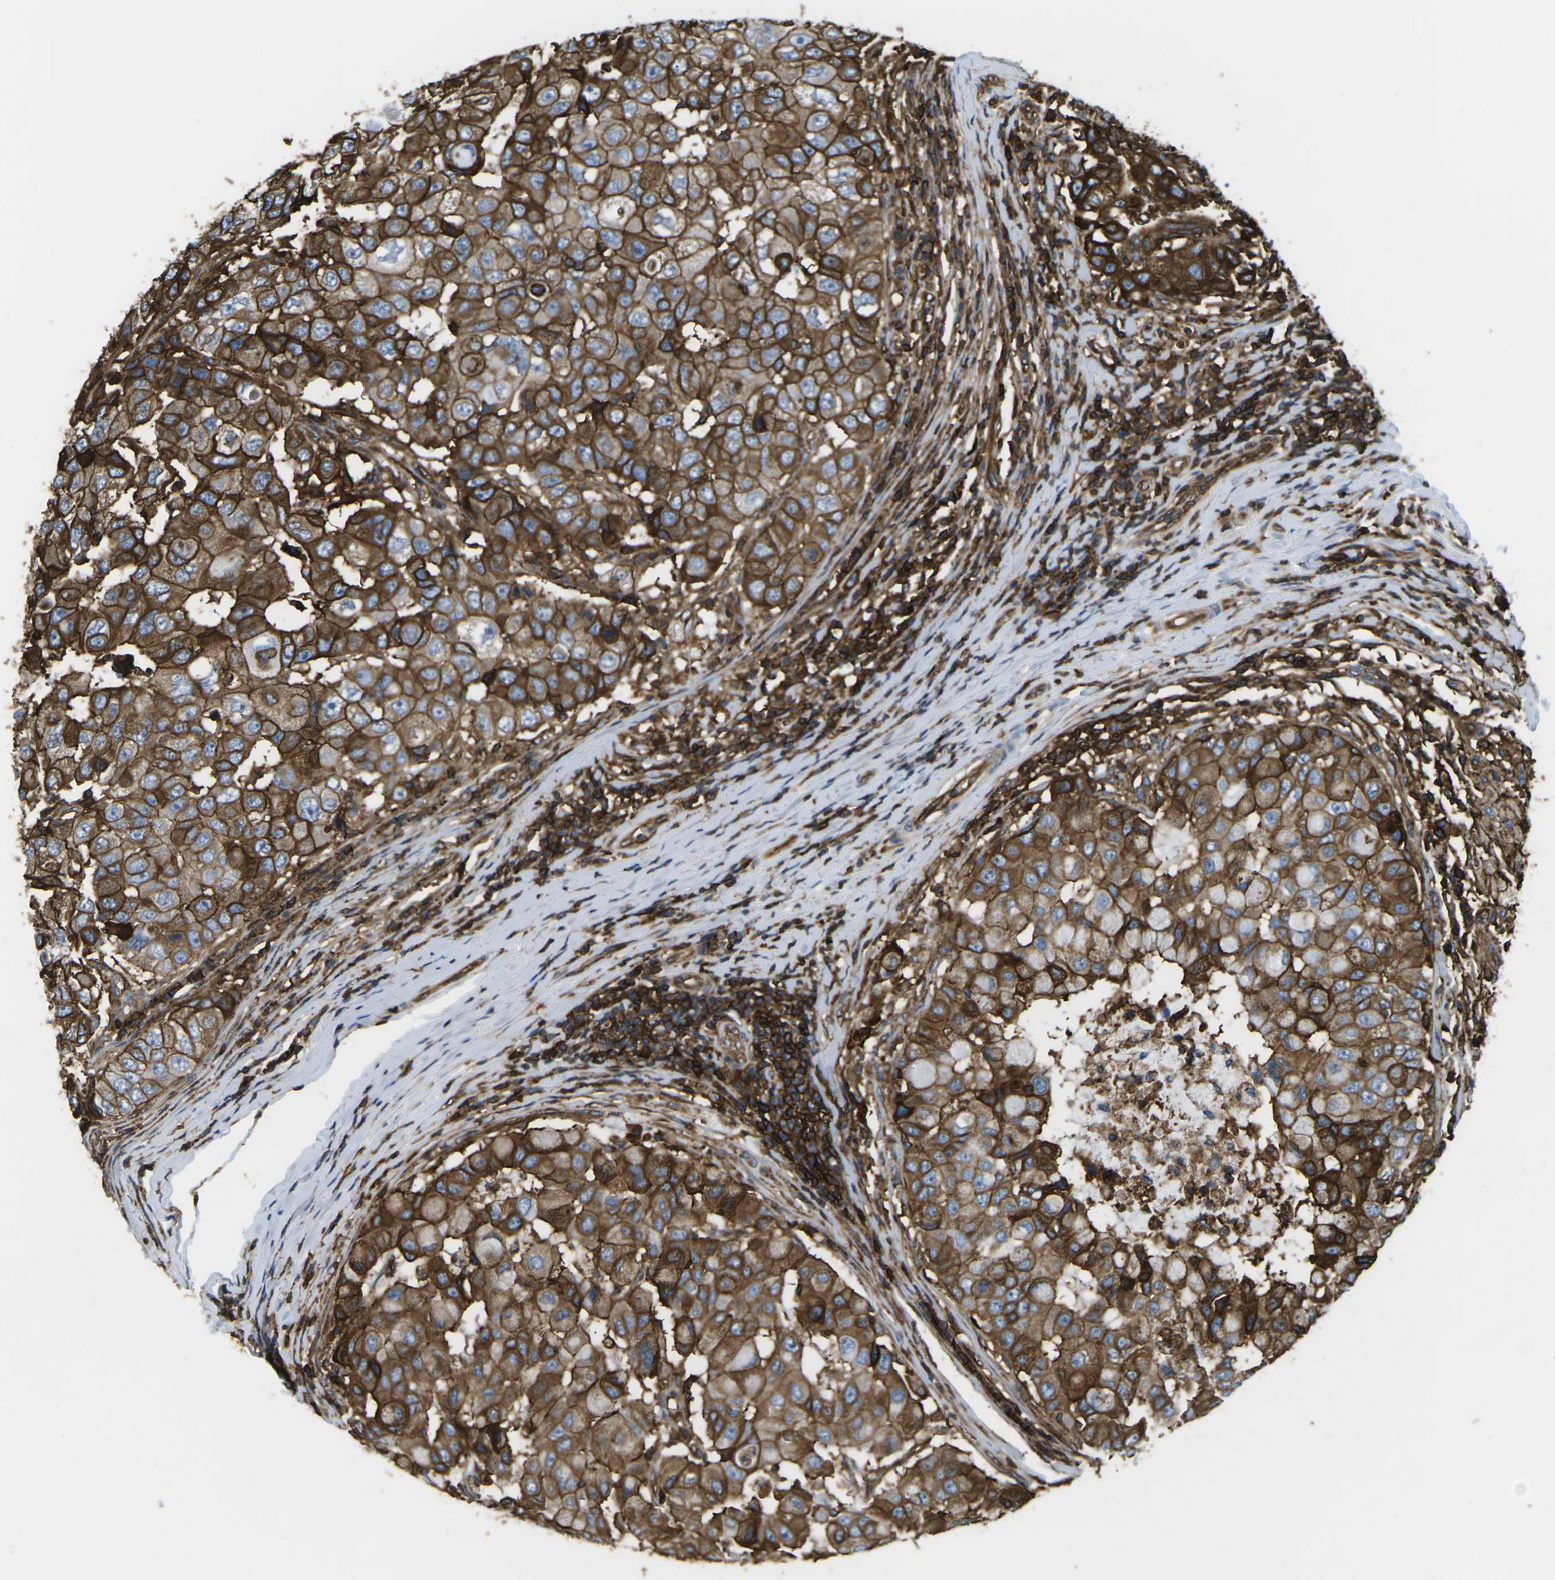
{"staining": {"intensity": "strong", "quantity": ">75%", "location": "cytoplasmic/membranous"}, "tissue": "breast cancer", "cell_type": "Tumor cells", "image_type": "cancer", "snomed": [{"axis": "morphology", "description": "Duct carcinoma"}, {"axis": "topography", "description": "Breast"}], "caption": "Breast cancer tissue shows strong cytoplasmic/membranous expression in approximately >75% of tumor cells", "gene": "HLA-B", "patient": {"sex": "female", "age": 27}}